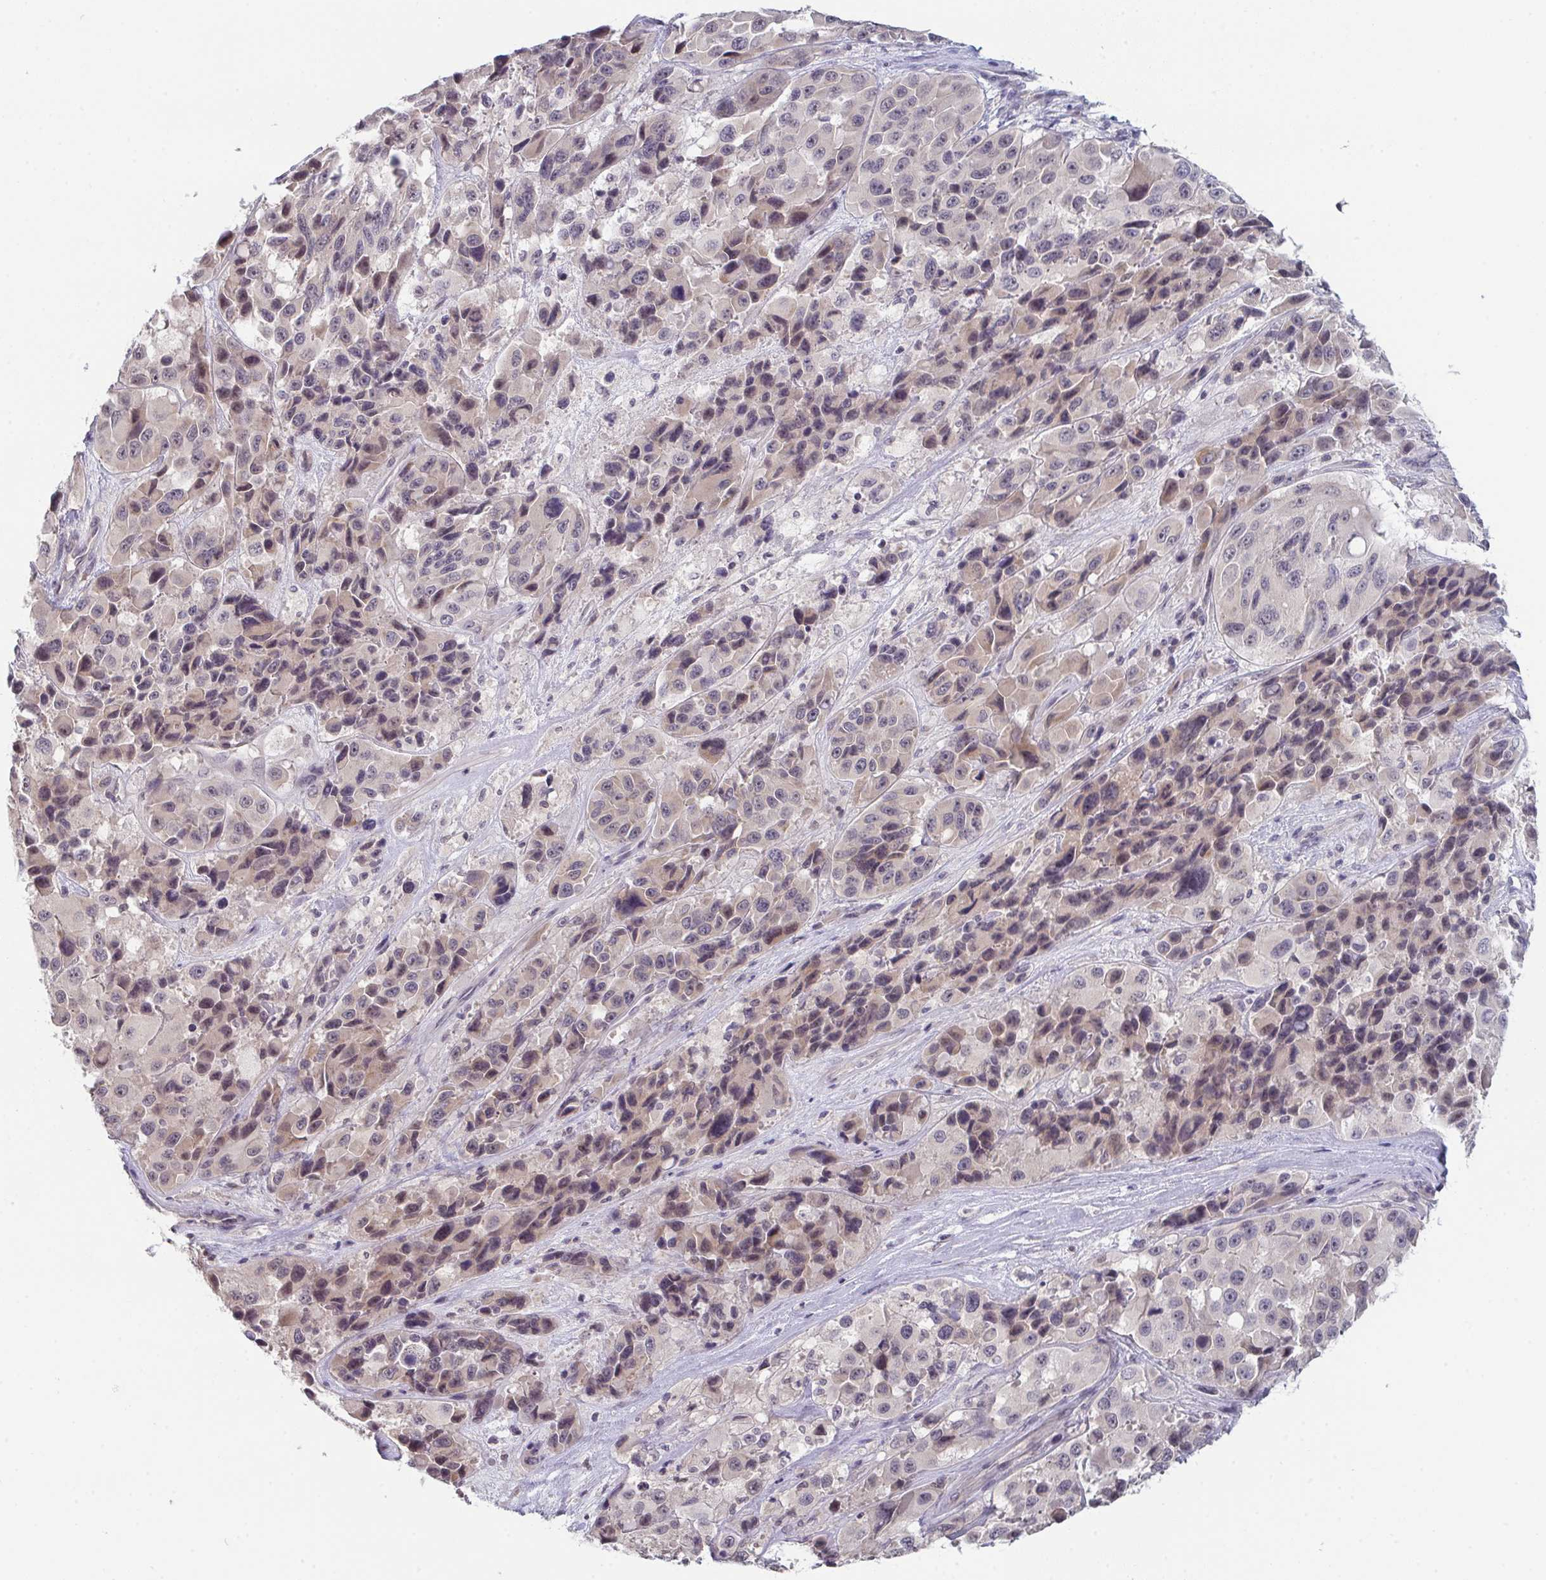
{"staining": {"intensity": "weak", "quantity": "25%-75%", "location": "cytoplasmic/membranous"}, "tissue": "melanoma", "cell_type": "Tumor cells", "image_type": "cancer", "snomed": [{"axis": "morphology", "description": "Malignant melanoma, Metastatic site"}, {"axis": "topography", "description": "Lymph node"}], "caption": "Melanoma stained with a protein marker exhibits weak staining in tumor cells.", "gene": "ZNF214", "patient": {"sex": "female", "age": 65}}